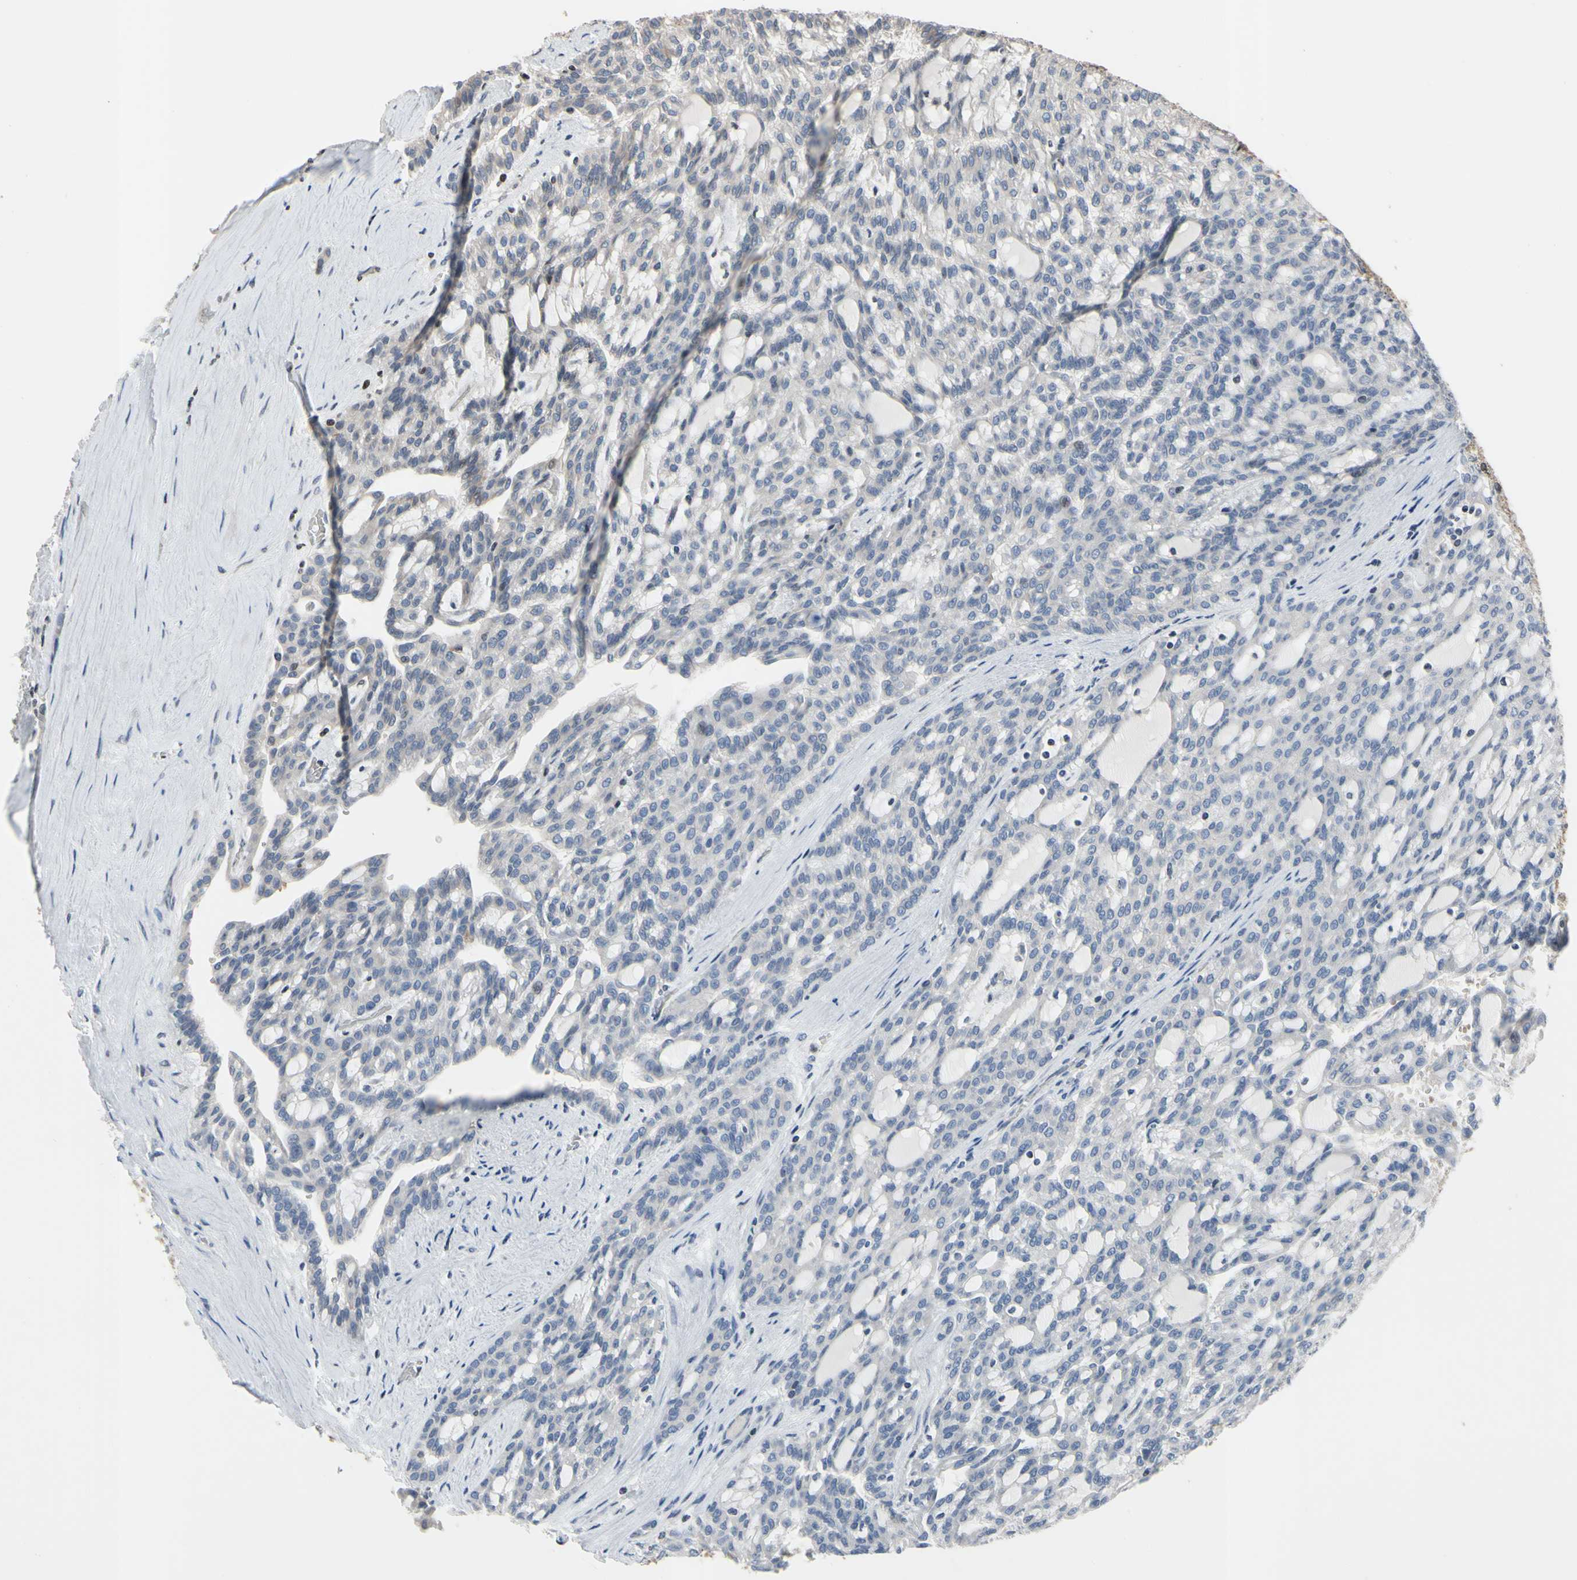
{"staining": {"intensity": "negative", "quantity": "none", "location": "none"}, "tissue": "renal cancer", "cell_type": "Tumor cells", "image_type": "cancer", "snomed": [{"axis": "morphology", "description": "Adenocarcinoma, NOS"}, {"axis": "topography", "description": "Kidney"}], "caption": "There is no significant staining in tumor cells of renal cancer (adenocarcinoma).", "gene": "ARG1", "patient": {"sex": "male", "age": 63}}